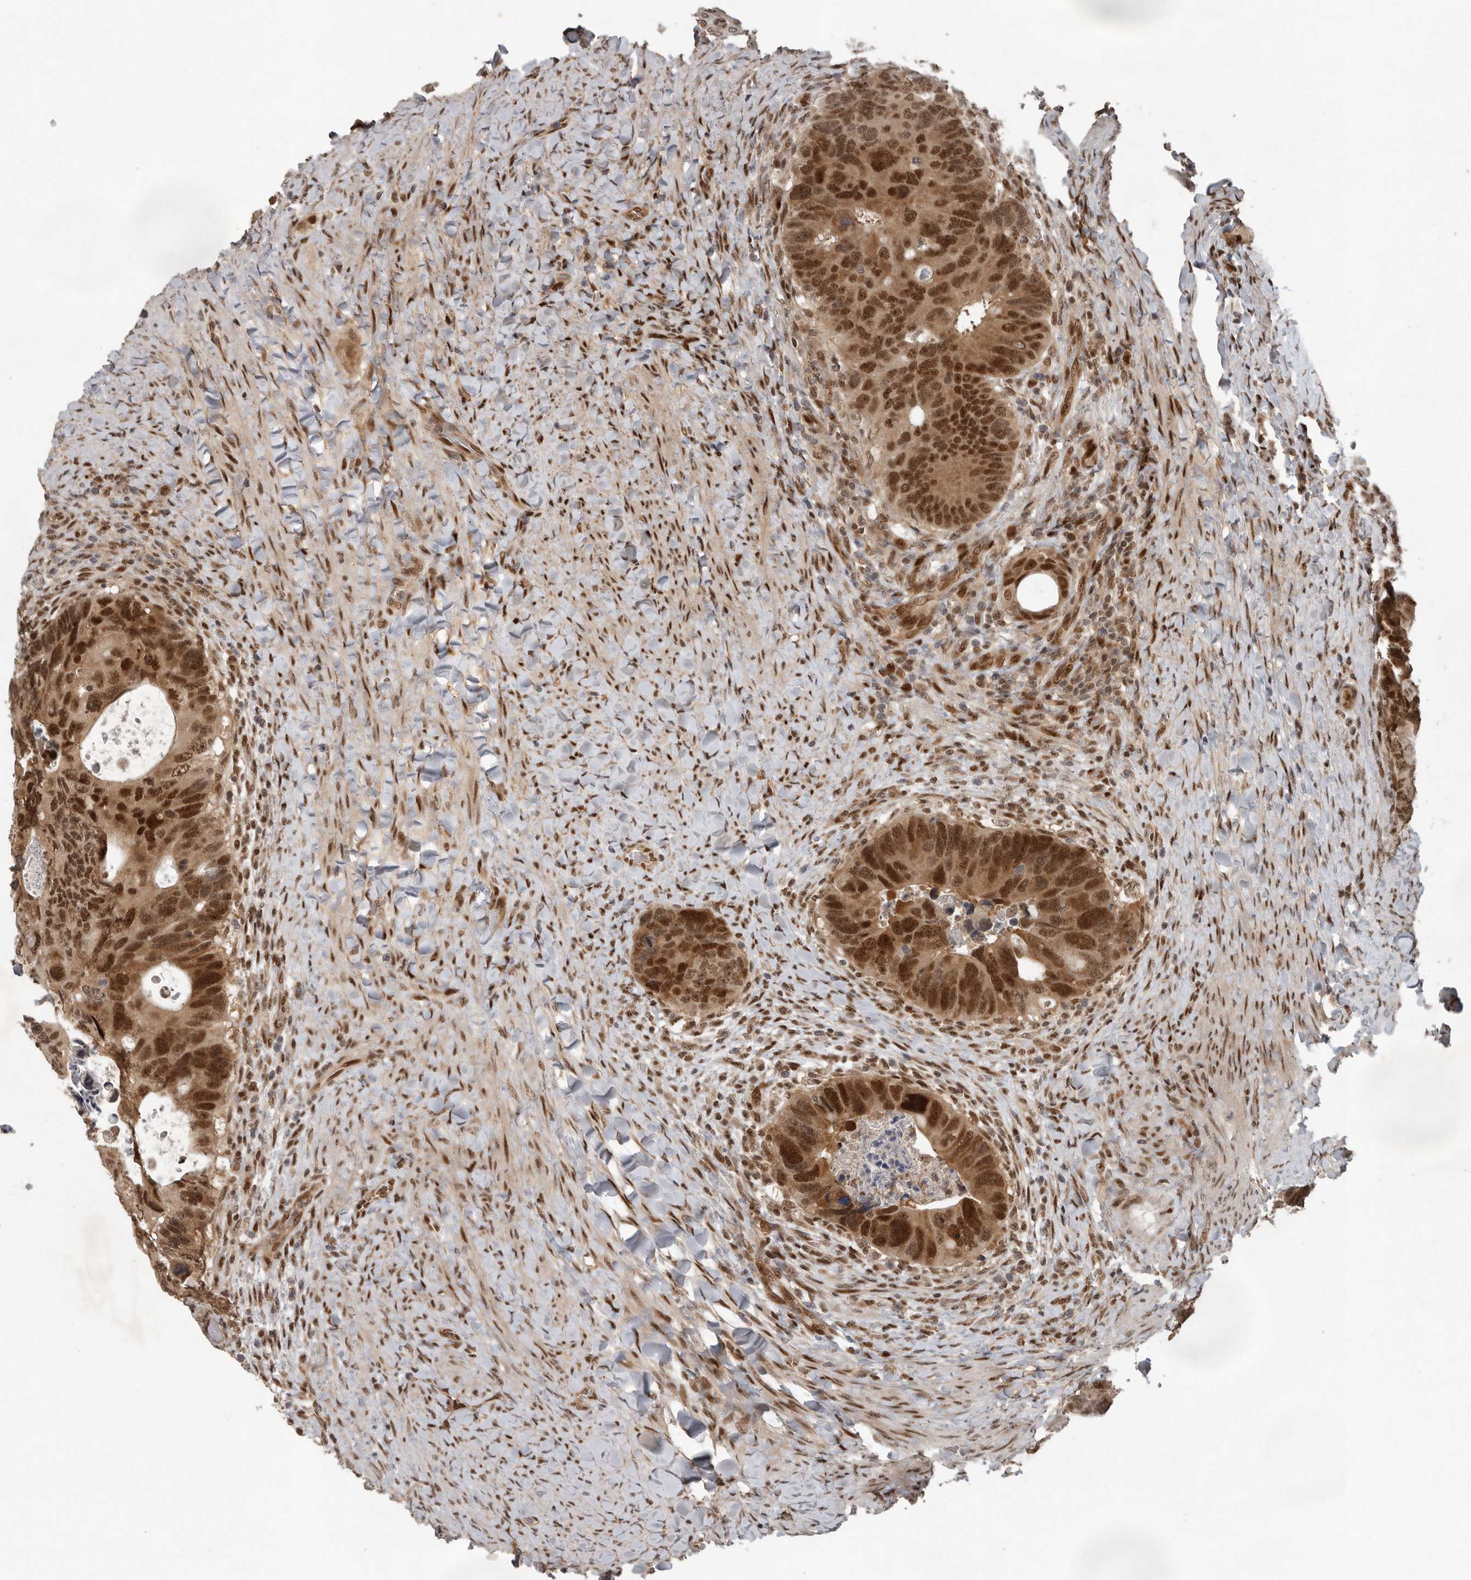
{"staining": {"intensity": "strong", "quantity": "25%-75%", "location": "cytoplasmic/membranous,nuclear"}, "tissue": "colorectal cancer", "cell_type": "Tumor cells", "image_type": "cancer", "snomed": [{"axis": "morphology", "description": "Adenocarcinoma, NOS"}, {"axis": "topography", "description": "Rectum"}], "caption": "Colorectal adenocarcinoma was stained to show a protein in brown. There is high levels of strong cytoplasmic/membranous and nuclear staining in approximately 25%-75% of tumor cells.", "gene": "CDC27", "patient": {"sex": "male", "age": 59}}